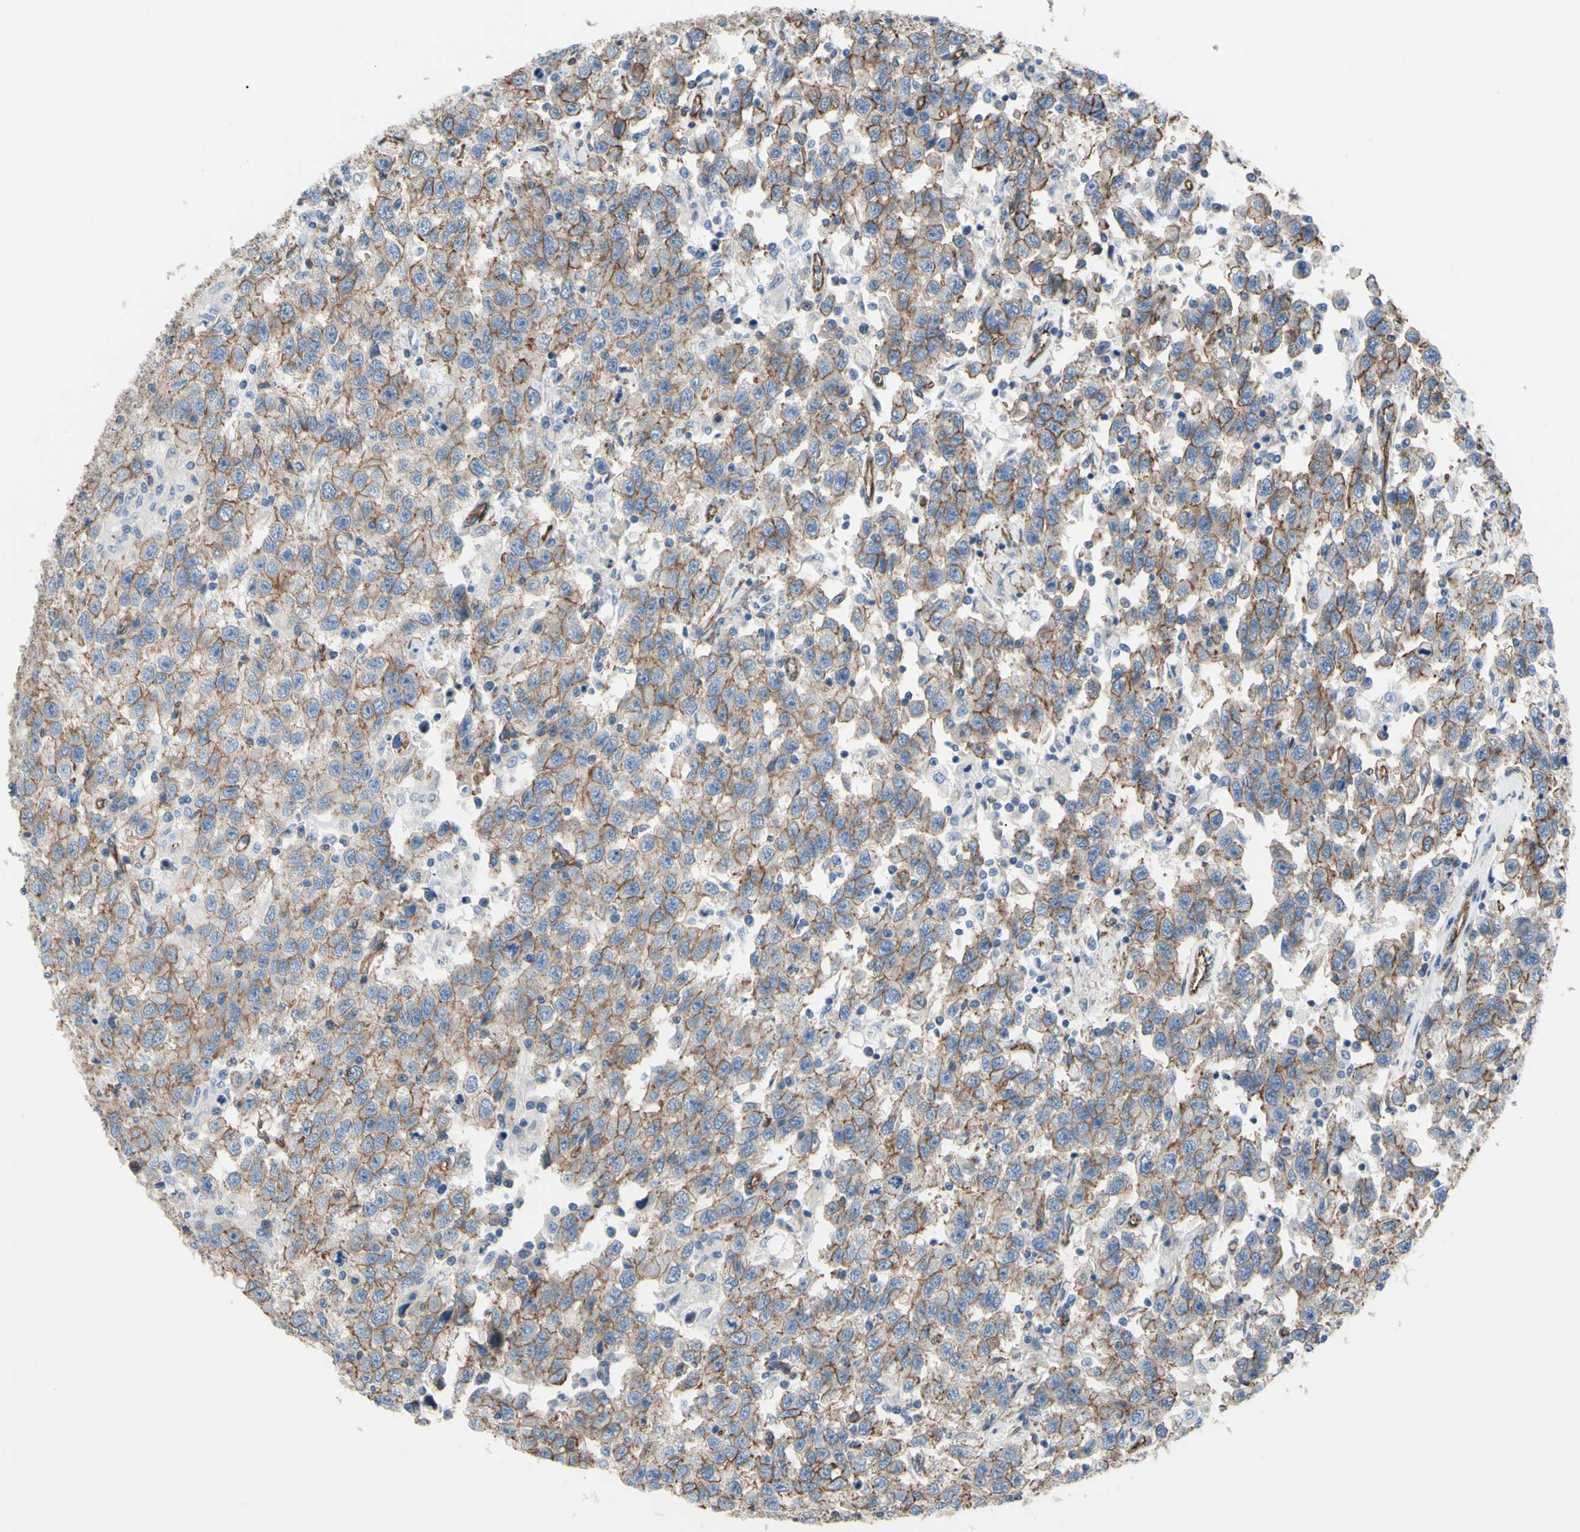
{"staining": {"intensity": "moderate", "quantity": ">75%", "location": "cytoplasmic/membranous"}, "tissue": "testis cancer", "cell_type": "Tumor cells", "image_type": "cancer", "snomed": [{"axis": "morphology", "description": "Seminoma, NOS"}, {"axis": "topography", "description": "Testis"}], "caption": "Immunohistochemical staining of human testis seminoma shows moderate cytoplasmic/membranous protein positivity in about >75% of tumor cells. The protein is stained brown, and the nuclei are stained in blue (DAB IHC with brightfield microscopy, high magnification).", "gene": "TPBG", "patient": {"sex": "male", "age": 41}}